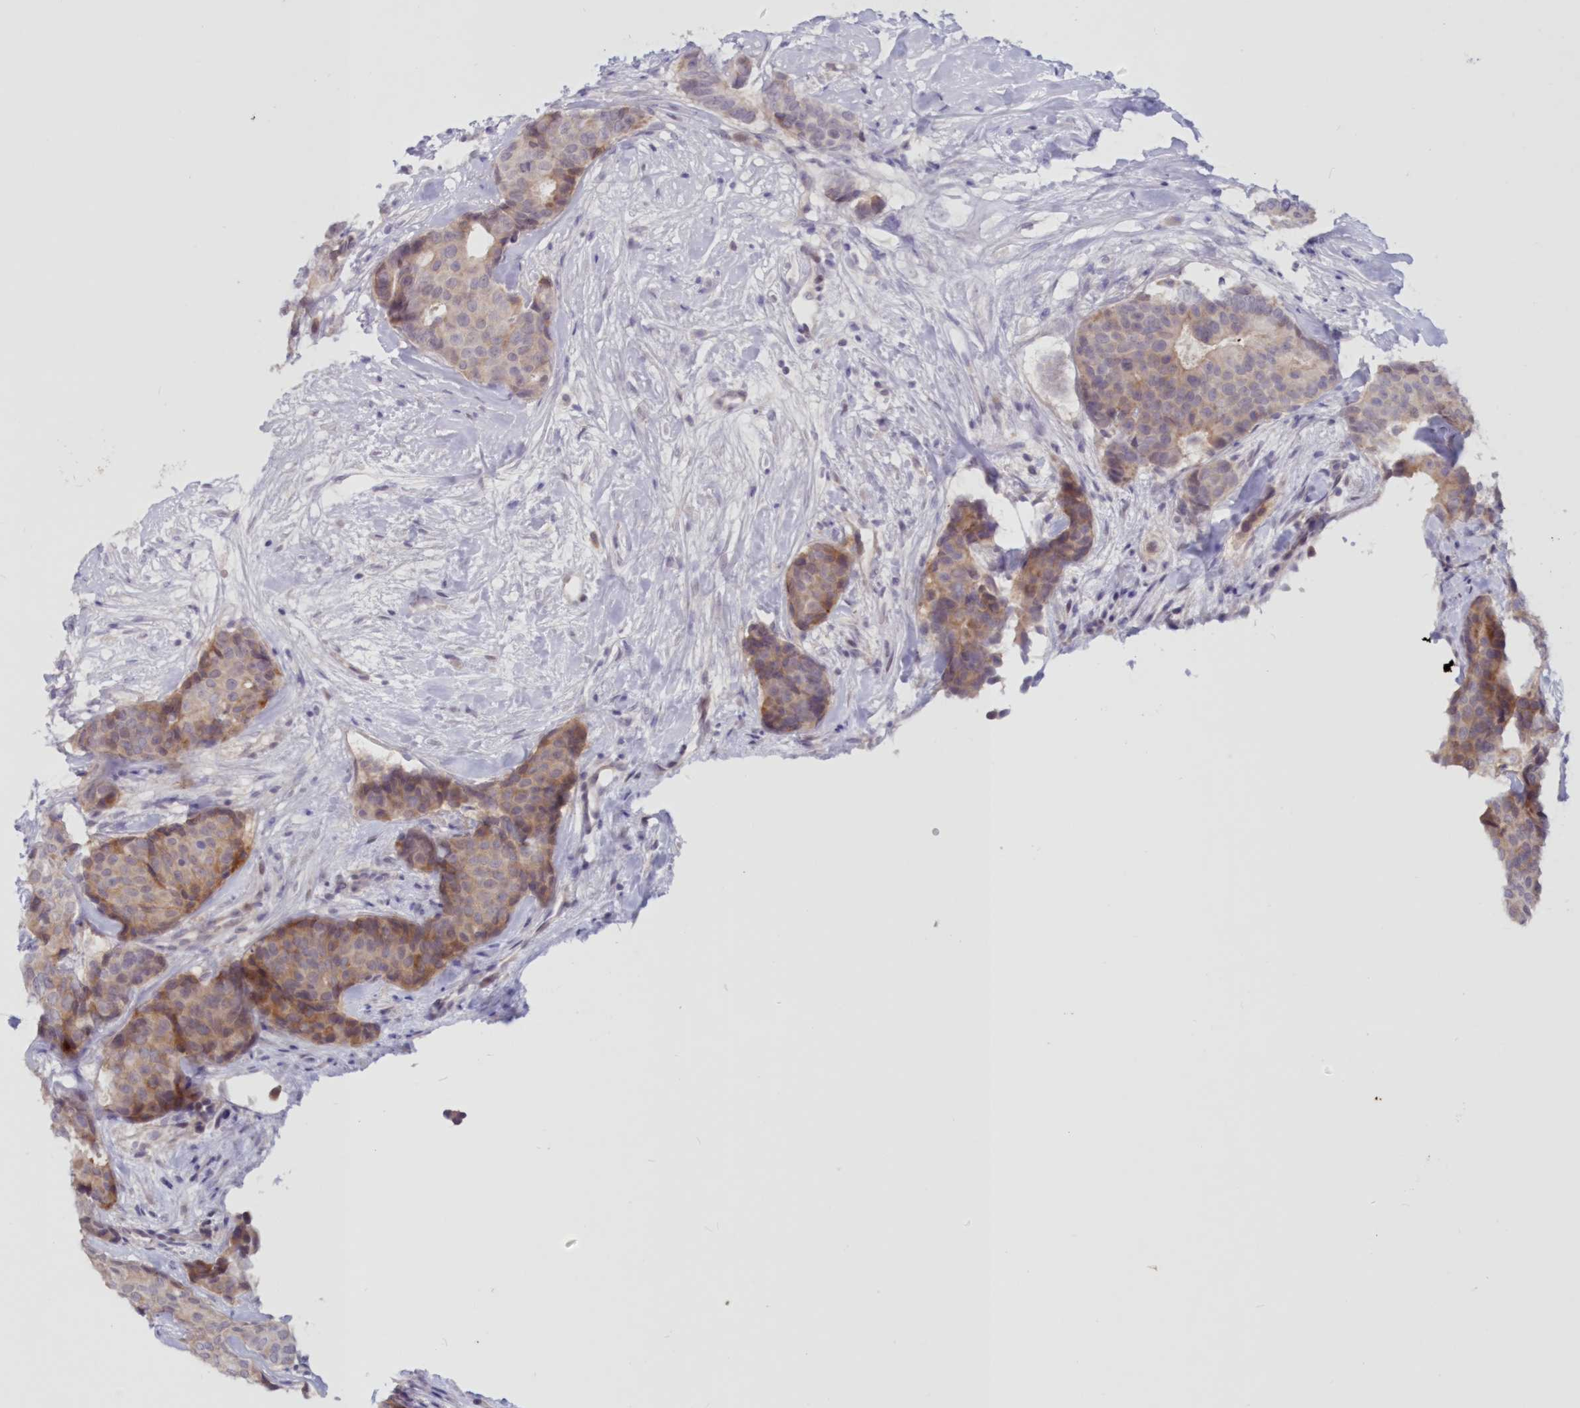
{"staining": {"intensity": "moderate", "quantity": "<25%", "location": "cytoplasmic/membranous"}, "tissue": "breast cancer", "cell_type": "Tumor cells", "image_type": "cancer", "snomed": [{"axis": "morphology", "description": "Duct carcinoma"}, {"axis": "topography", "description": "Breast"}], "caption": "Moderate cytoplasmic/membranous positivity for a protein is appreciated in about <25% of tumor cells of invasive ductal carcinoma (breast) using immunohistochemistry (IHC).", "gene": "SNED1", "patient": {"sex": "female", "age": 75}}